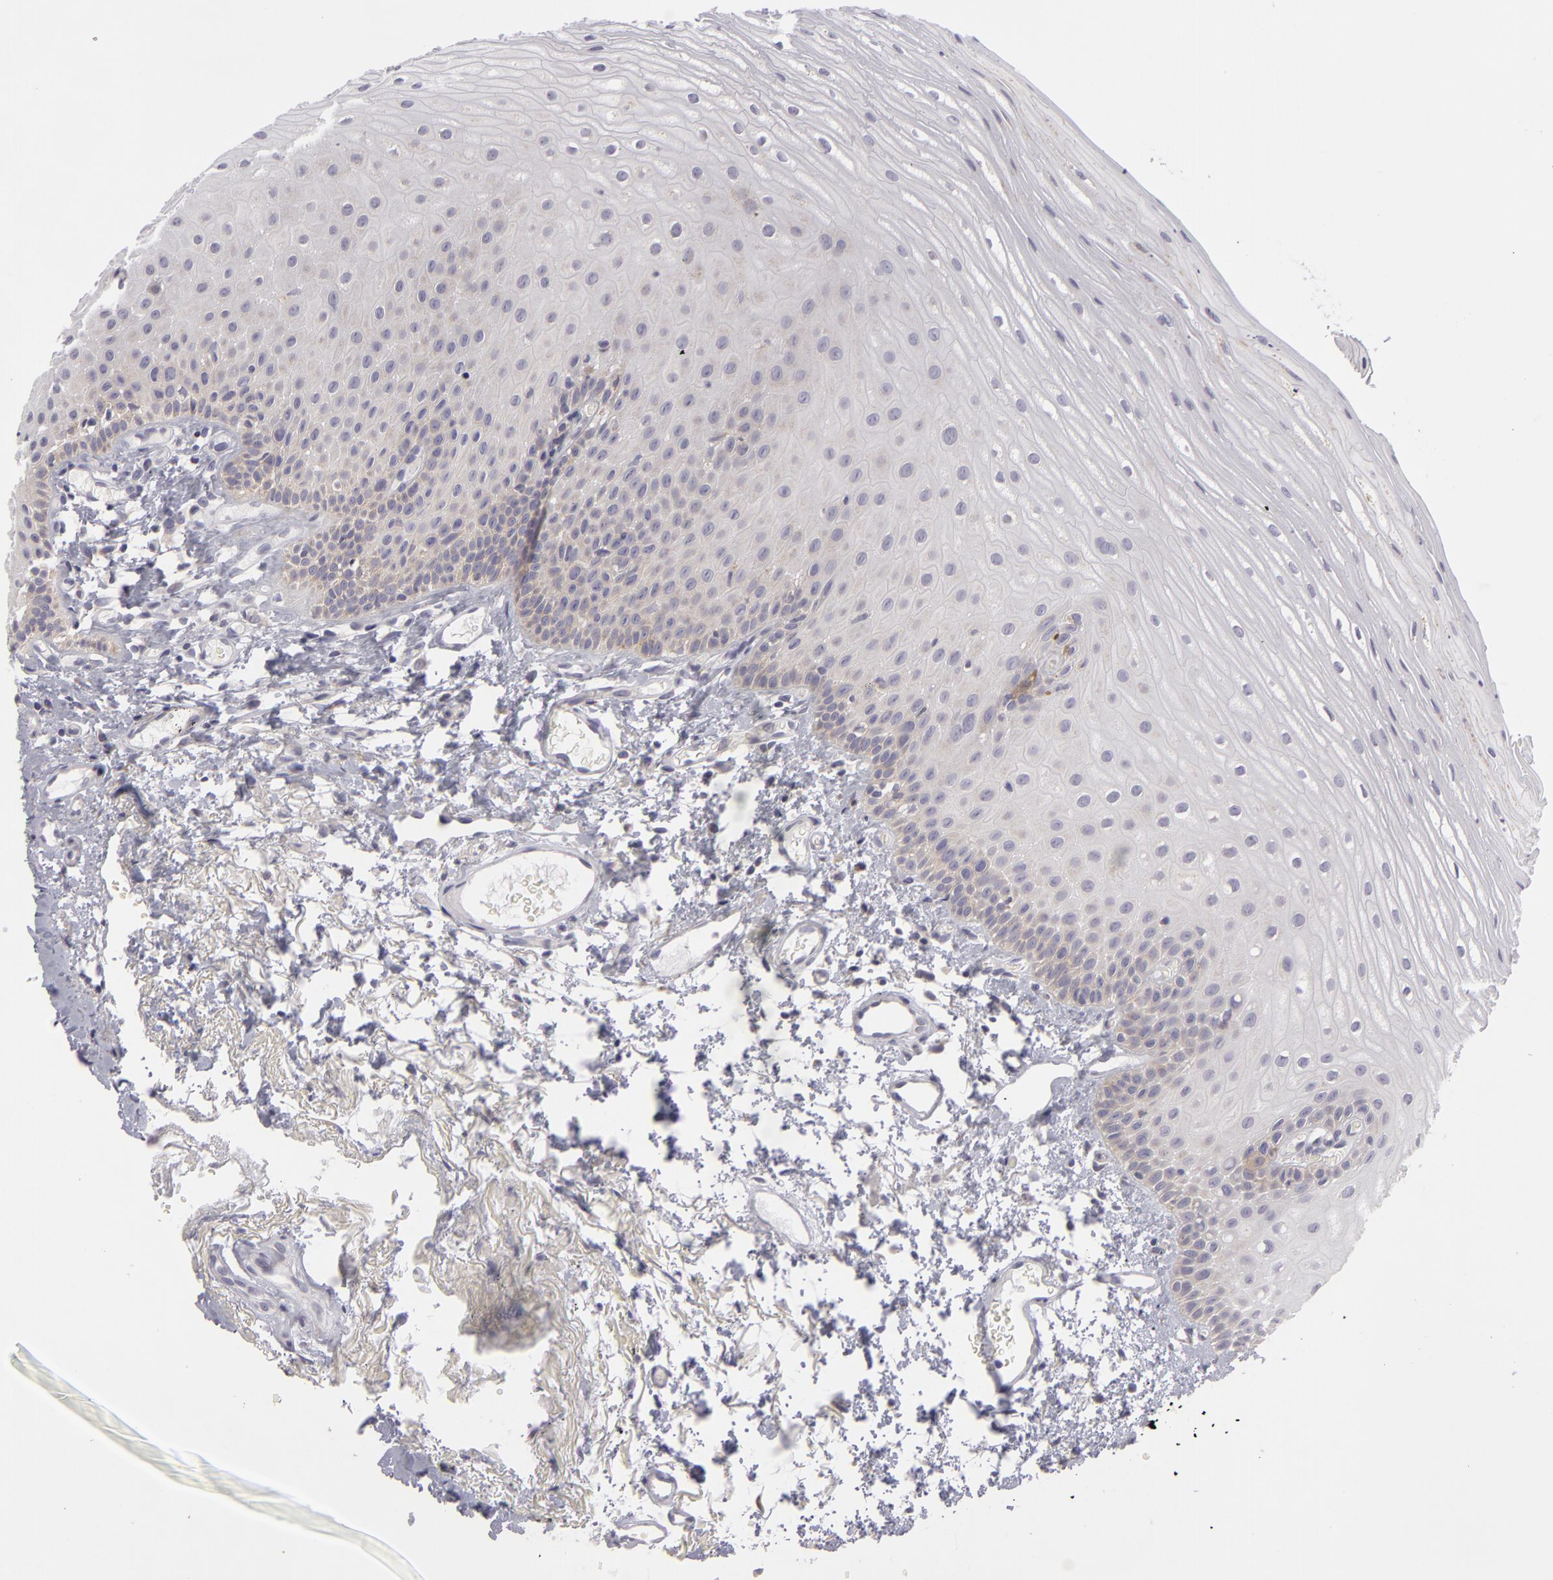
{"staining": {"intensity": "weak", "quantity": "25%-75%", "location": "cytoplasmic/membranous"}, "tissue": "oral mucosa", "cell_type": "Squamous epithelial cells", "image_type": "normal", "snomed": [{"axis": "morphology", "description": "Normal tissue, NOS"}, {"axis": "topography", "description": "Oral tissue"}], "caption": "Protein staining of benign oral mucosa reveals weak cytoplasmic/membranous staining in approximately 25%-75% of squamous epithelial cells. The protein of interest is stained brown, and the nuclei are stained in blue (DAB IHC with brightfield microscopy, high magnification).", "gene": "ATP2B3", "patient": {"sex": "male", "age": 52}}